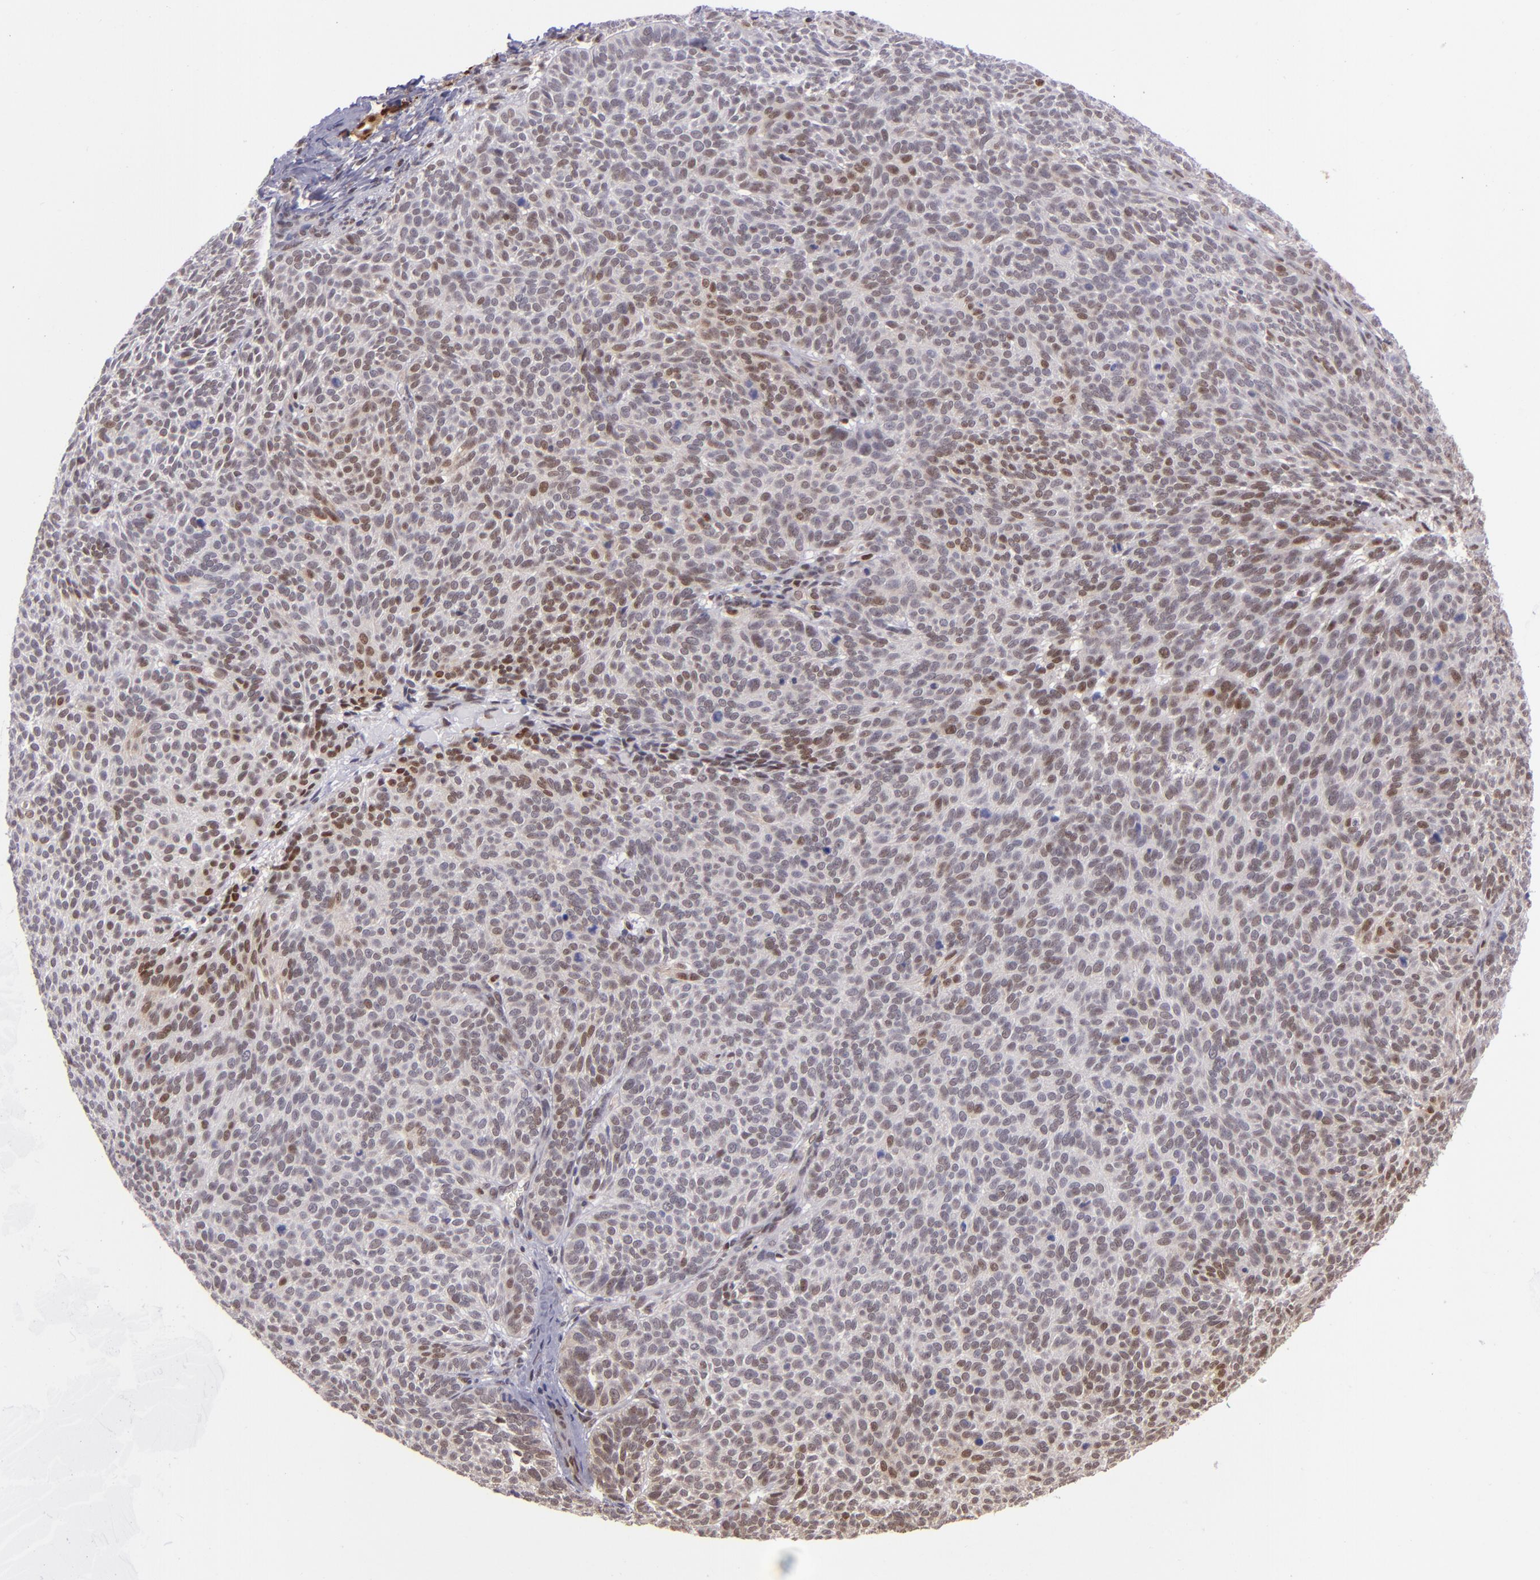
{"staining": {"intensity": "weak", "quantity": ">75%", "location": "cytoplasmic/membranous,nuclear"}, "tissue": "skin cancer", "cell_type": "Tumor cells", "image_type": "cancer", "snomed": [{"axis": "morphology", "description": "Basal cell carcinoma"}, {"axis": "topography", "description": "Skin"}], "caption": "The image exhibits a brown stain indicating the presence of a protein in the cytoplasmic/membranous and nuclear of tumor cells in skin cancer (basal cell carcinoma).", "gene": "BAG1", "patient": {"sex": "male", "age": 63}}